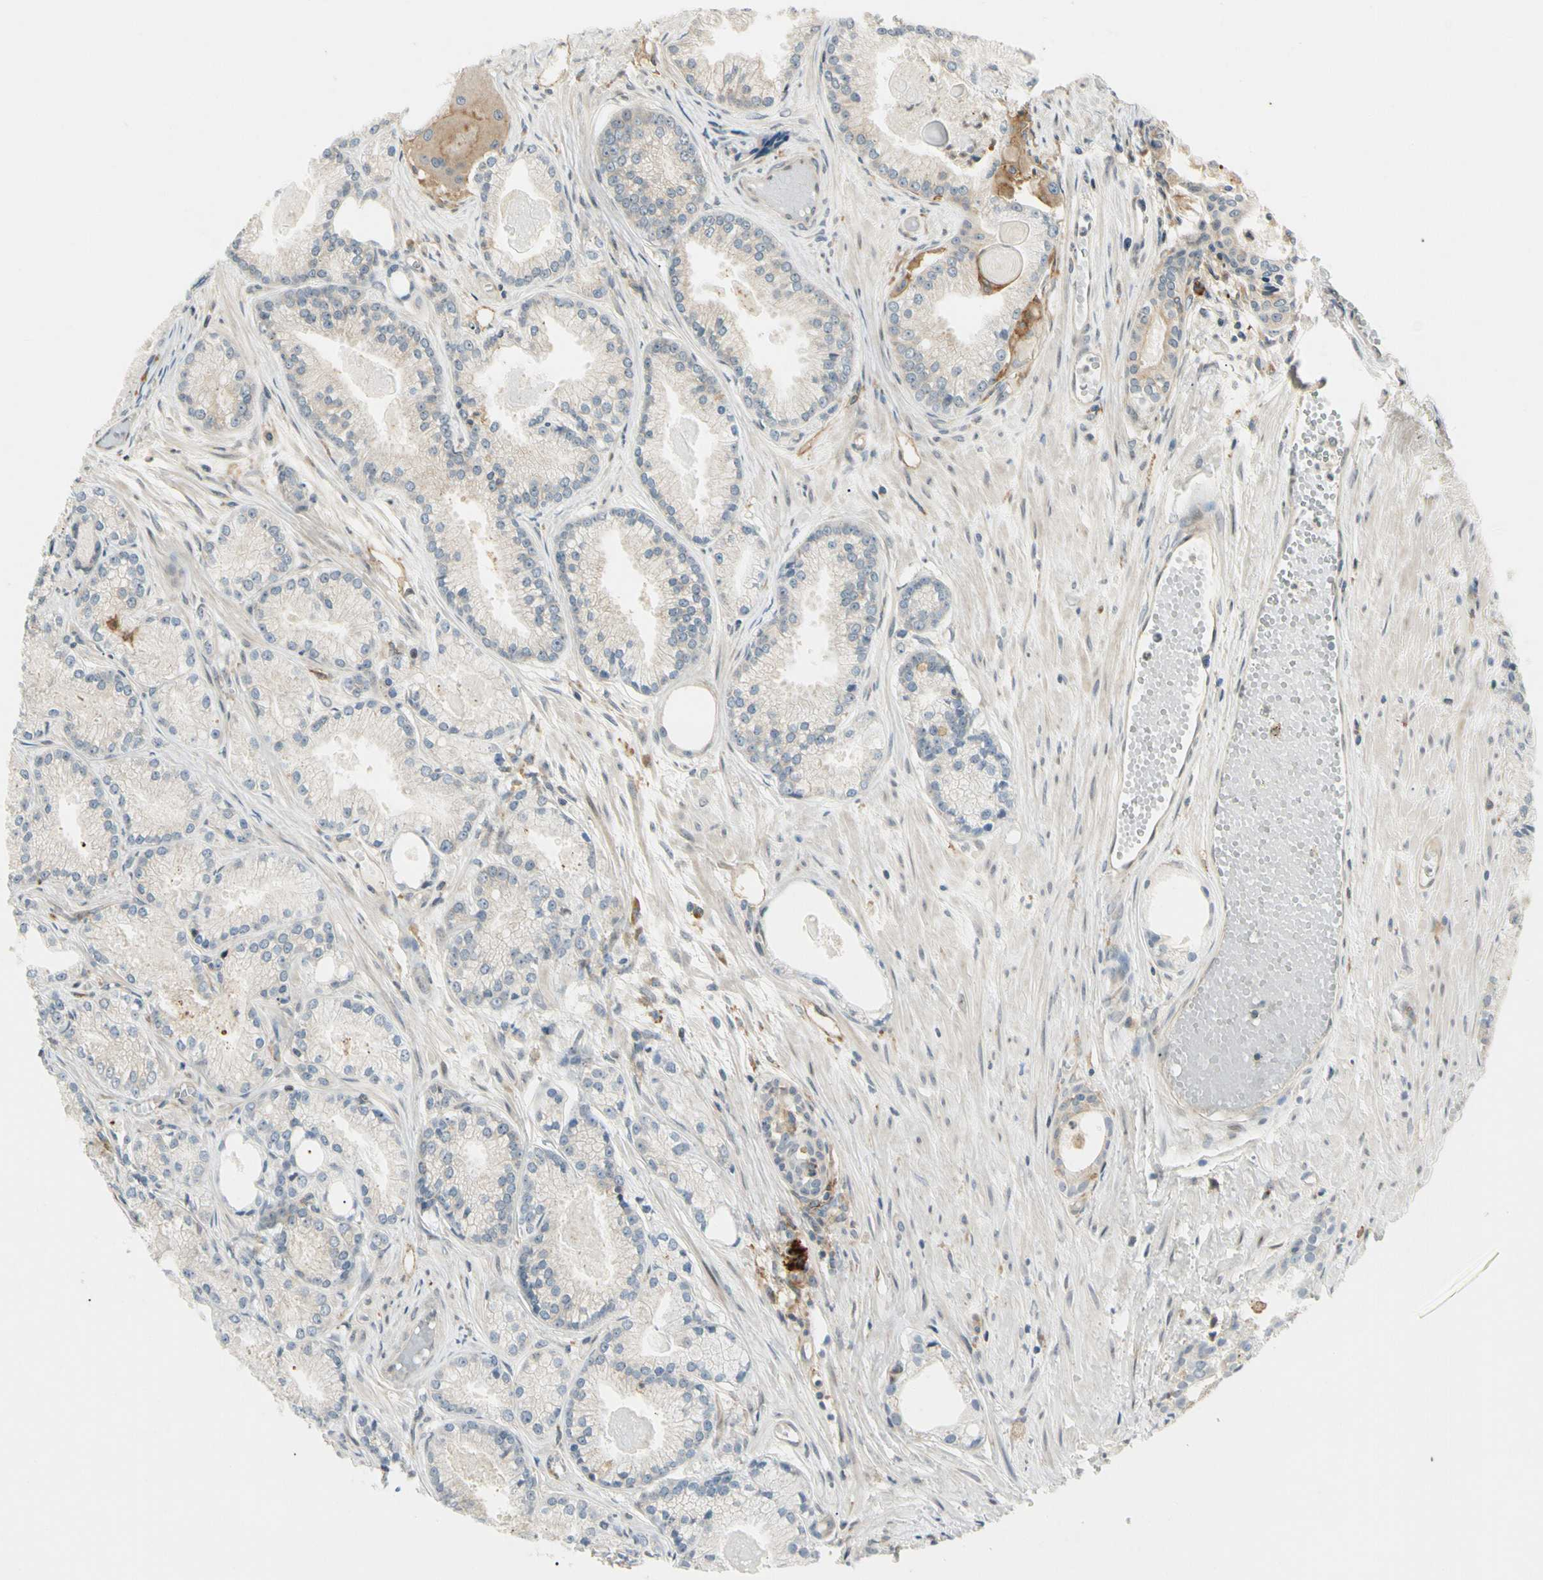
{"staining": {"intensity": "negative", "quantity": "none", "location": "none"}, "tissue": "prostate cancer", "cell_type": "Tumor cells", "image_type": "cancer", "snomed": [{"axis": "morphology", "description": "Adenocarcinoma, Low grade"}, {"axis": "topography", "description": "Prostate"}], "caption": "This is an IHC image of prostate cancer (adenocarcinoma (low-grade)). There is no positivity in tumor cells.", "gene": "FNDC3B", "patient": {"sex": "male", "age": 72}}